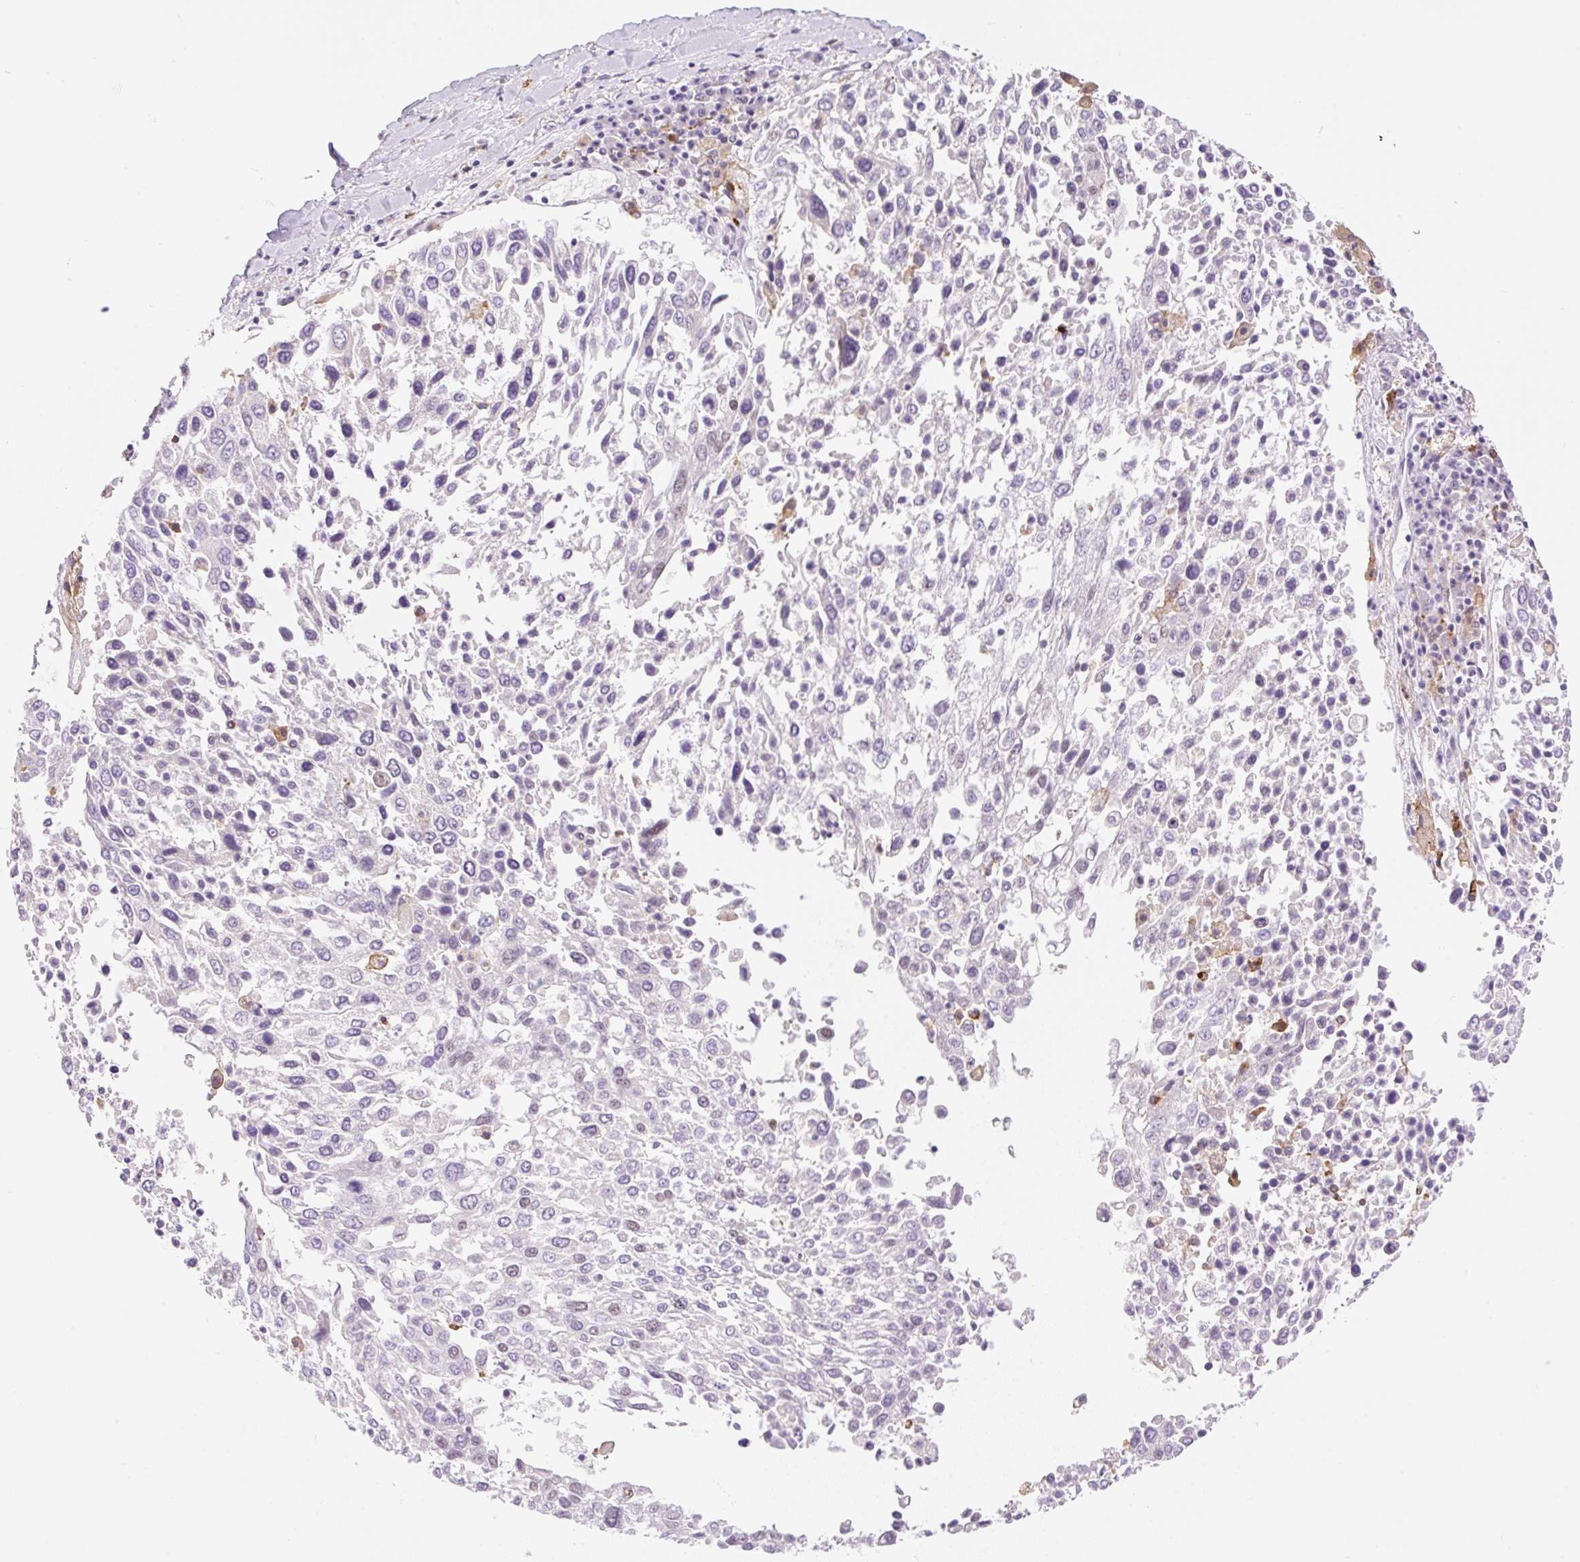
{"staining": {"intensity": "weak", "quantity": "25%-75%", "location": "nuclear"}, "tissue": "lung cancer", "cell_type": "Tumor cells", "image_type": "cancer", "snomed": [{"axis": "morphology", "description": "Squamous cell carcinoma, NOS"}, {"axis": "topography", "description": "Lung"}], "caption": "Immunohistochemical staining of human lung squamous cell carcinoma reveals low levels of weak nuclear expression in about 25%-75% of tumor cells.", "gene": "PALM3", "patient": {"sex": "male", "age": 65}}